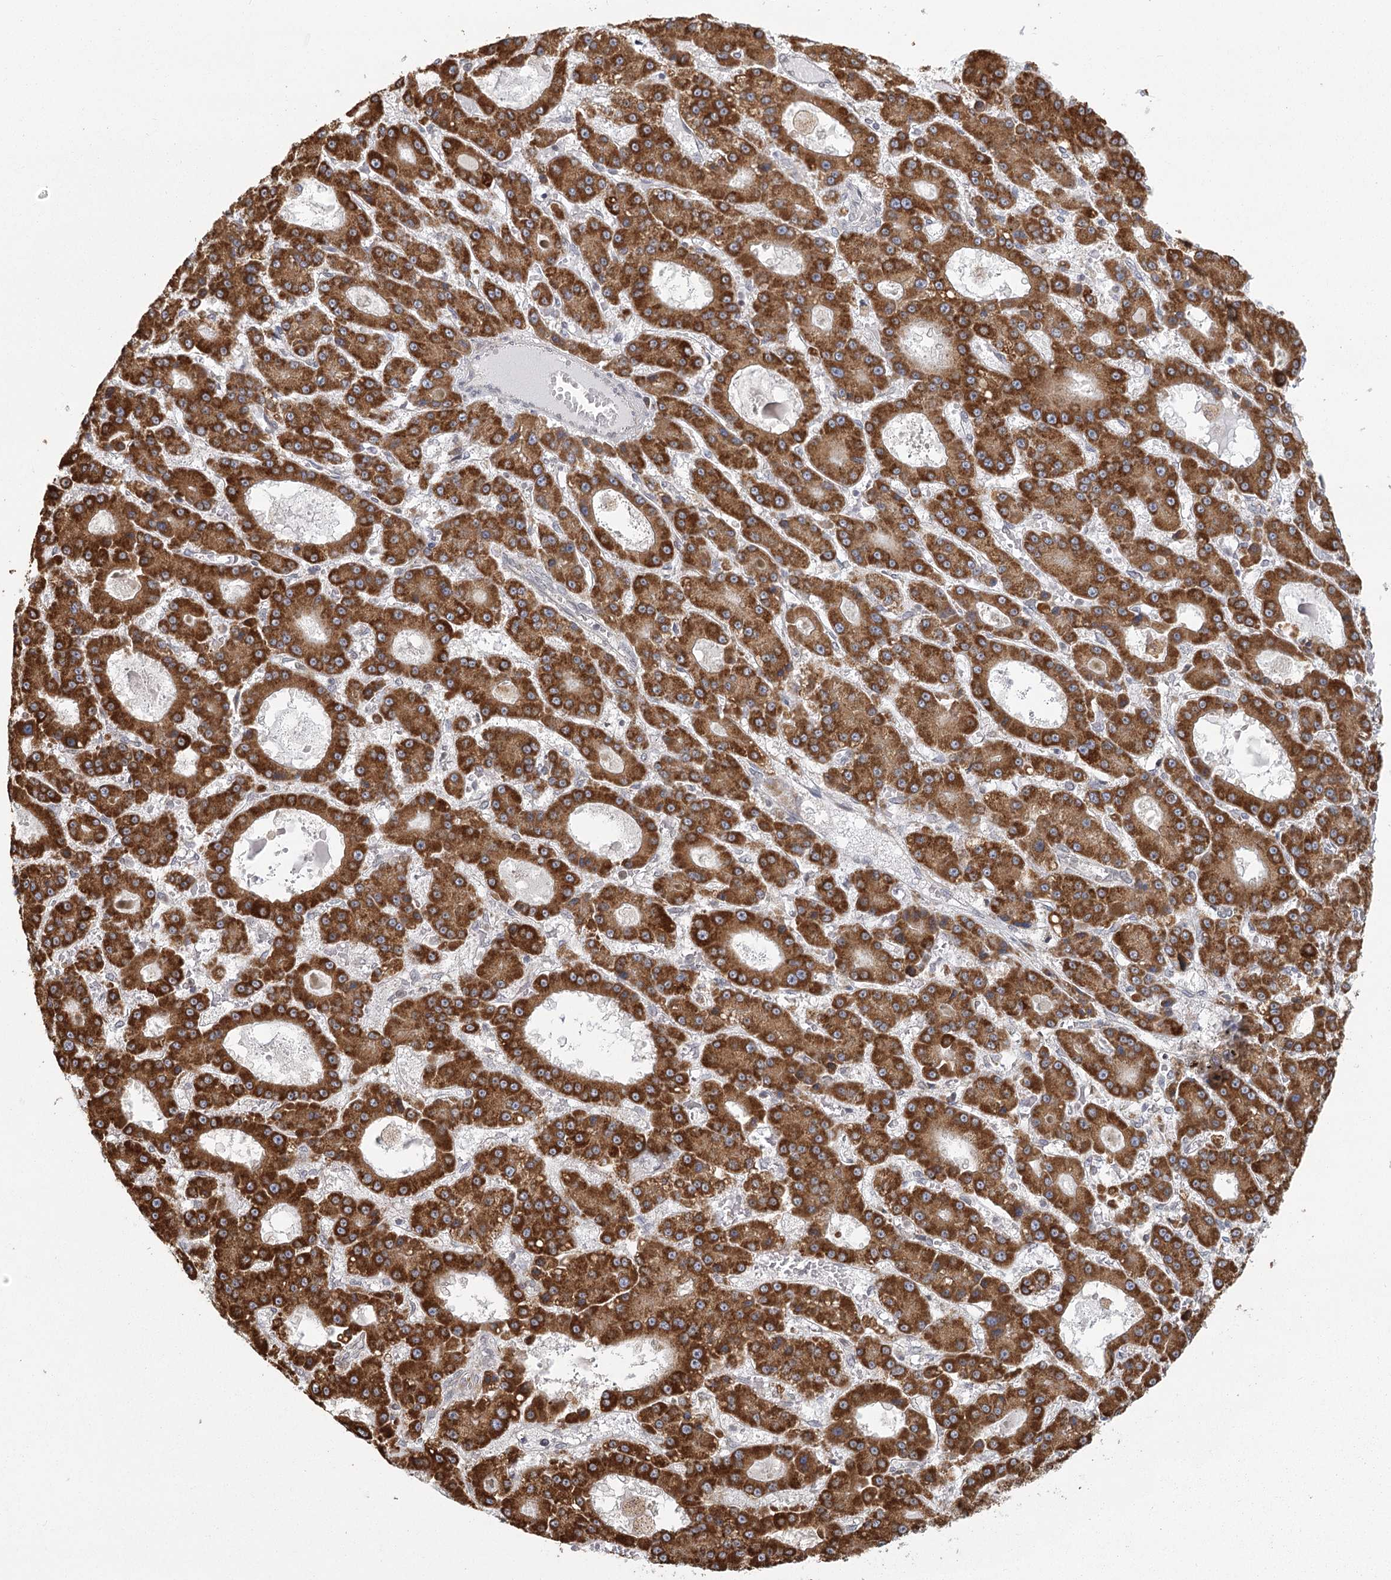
{"staining": {"intensity": "strong", "quantity": ">75%", "location": "cytoplasmic/membranous"}, "tissue": "liver cancer", "cell_type": "Tumor cells", "image_type": "cancer", "snomed": [{"axis": "morphology", "description": "Carcinoma, Hepatocellular, NOS"}, {"axis": "topography", "description": "Liver"}], "caption": "Immunohistochemical staining of human liver cancer (hepatocellular carcinoma) exhibits high levels of strong cytoplasmic/membranous protein positivity in approximately >75% of tumor cells. (IHC, brightfield microscopy, high magnification).", "gene": "LACTB", "patient": {"sex": "male", "age": 70}}